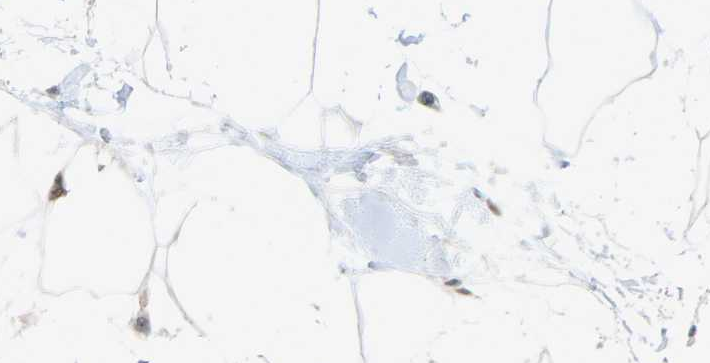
{"staining": {"intensity": "weak", "quantity": "25%-75%", "location": "cytoplasmic/membranous"}, "tissue": "adipose tissue", "cell_type": "Adipocytes", "image_type": "normal", "snomed": [{"axis": "morphology", "description": "Normal tissue, NOS"}, {"axis": "morphology", "description": "Adenocarcinoma, NOS"}, {"axis": "topography", "description": "Duodenum"}, {"axis": "topography", "description": "Peripheral nerve tissue"}], "caption": "High-power microscopy captured an immunohistochemistry (IHC) photomicrograph of normal adipose tissue, revealing weak cytoplasmic/membranous staining in about 25%-75% of adipocytes.", "gene": "CROT", "patient": {"sex": "female", "age": 60}}